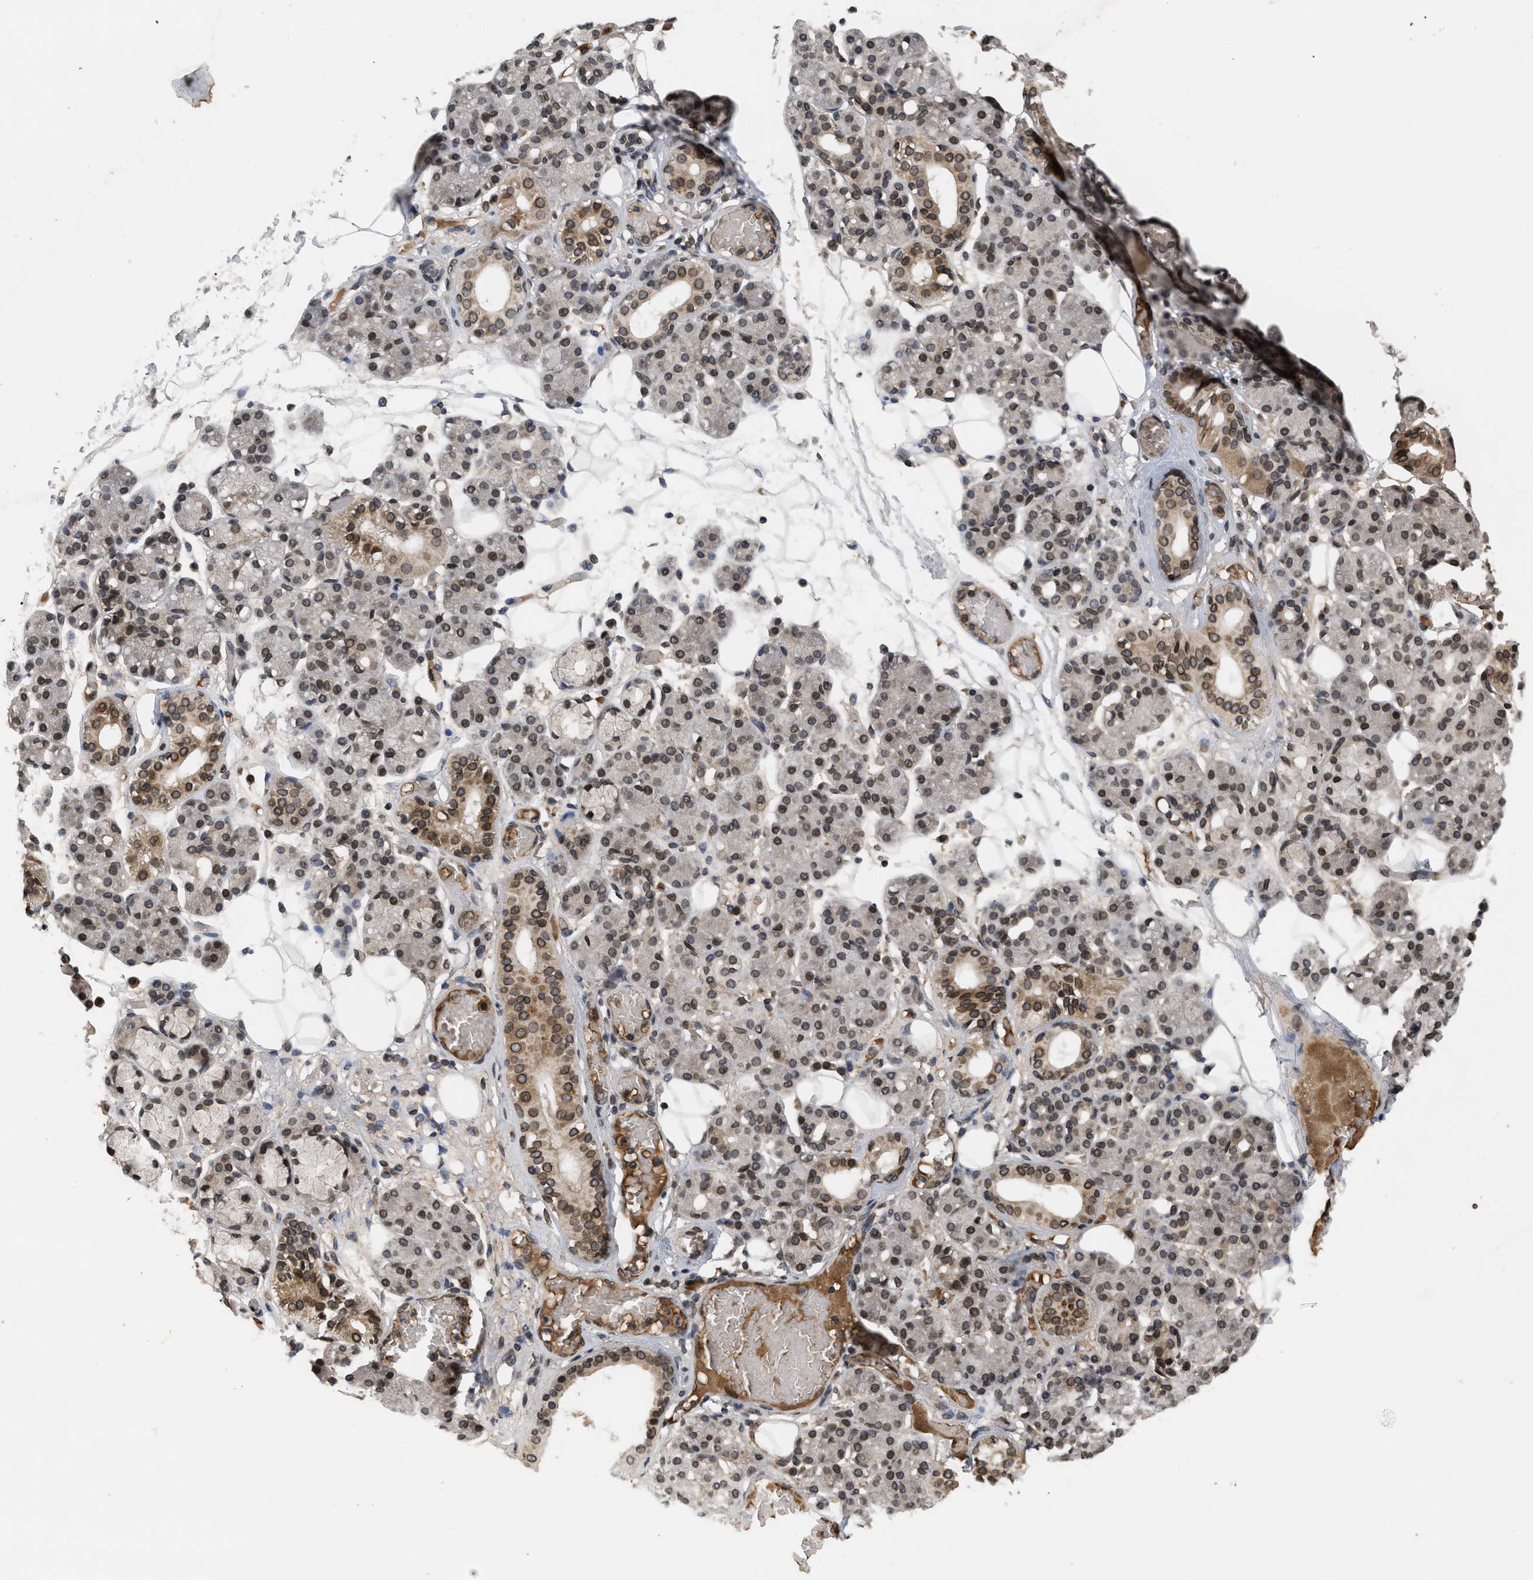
{"staining": {"intensity": "moderate", "quantity": ">75%", "location": "cytoplasmic/membranous,nuclear"}, "tissue": "salivary gland", "cell_type": "Glandular cells", "image_type": "normal", "snomed": [{"axis": "morphology", "description": "Normal tissue, NOS"}, {"axis": "topography", "description": "Salivary gland"}], "caption": "DAB (3,3'-diaminobenzidine) immunohistochemical staining of benign human salivary gland reveals moderate cytoplasmic/membranous,nuclear protein positivity in approximately >75% of glandular cells. (Stains: DAB in brown, nuclei in blue, Microscopy: brightfield microscopy at high magnification).", "gene": "CRY1", "patient": {"sex": "male", "age": 63}}